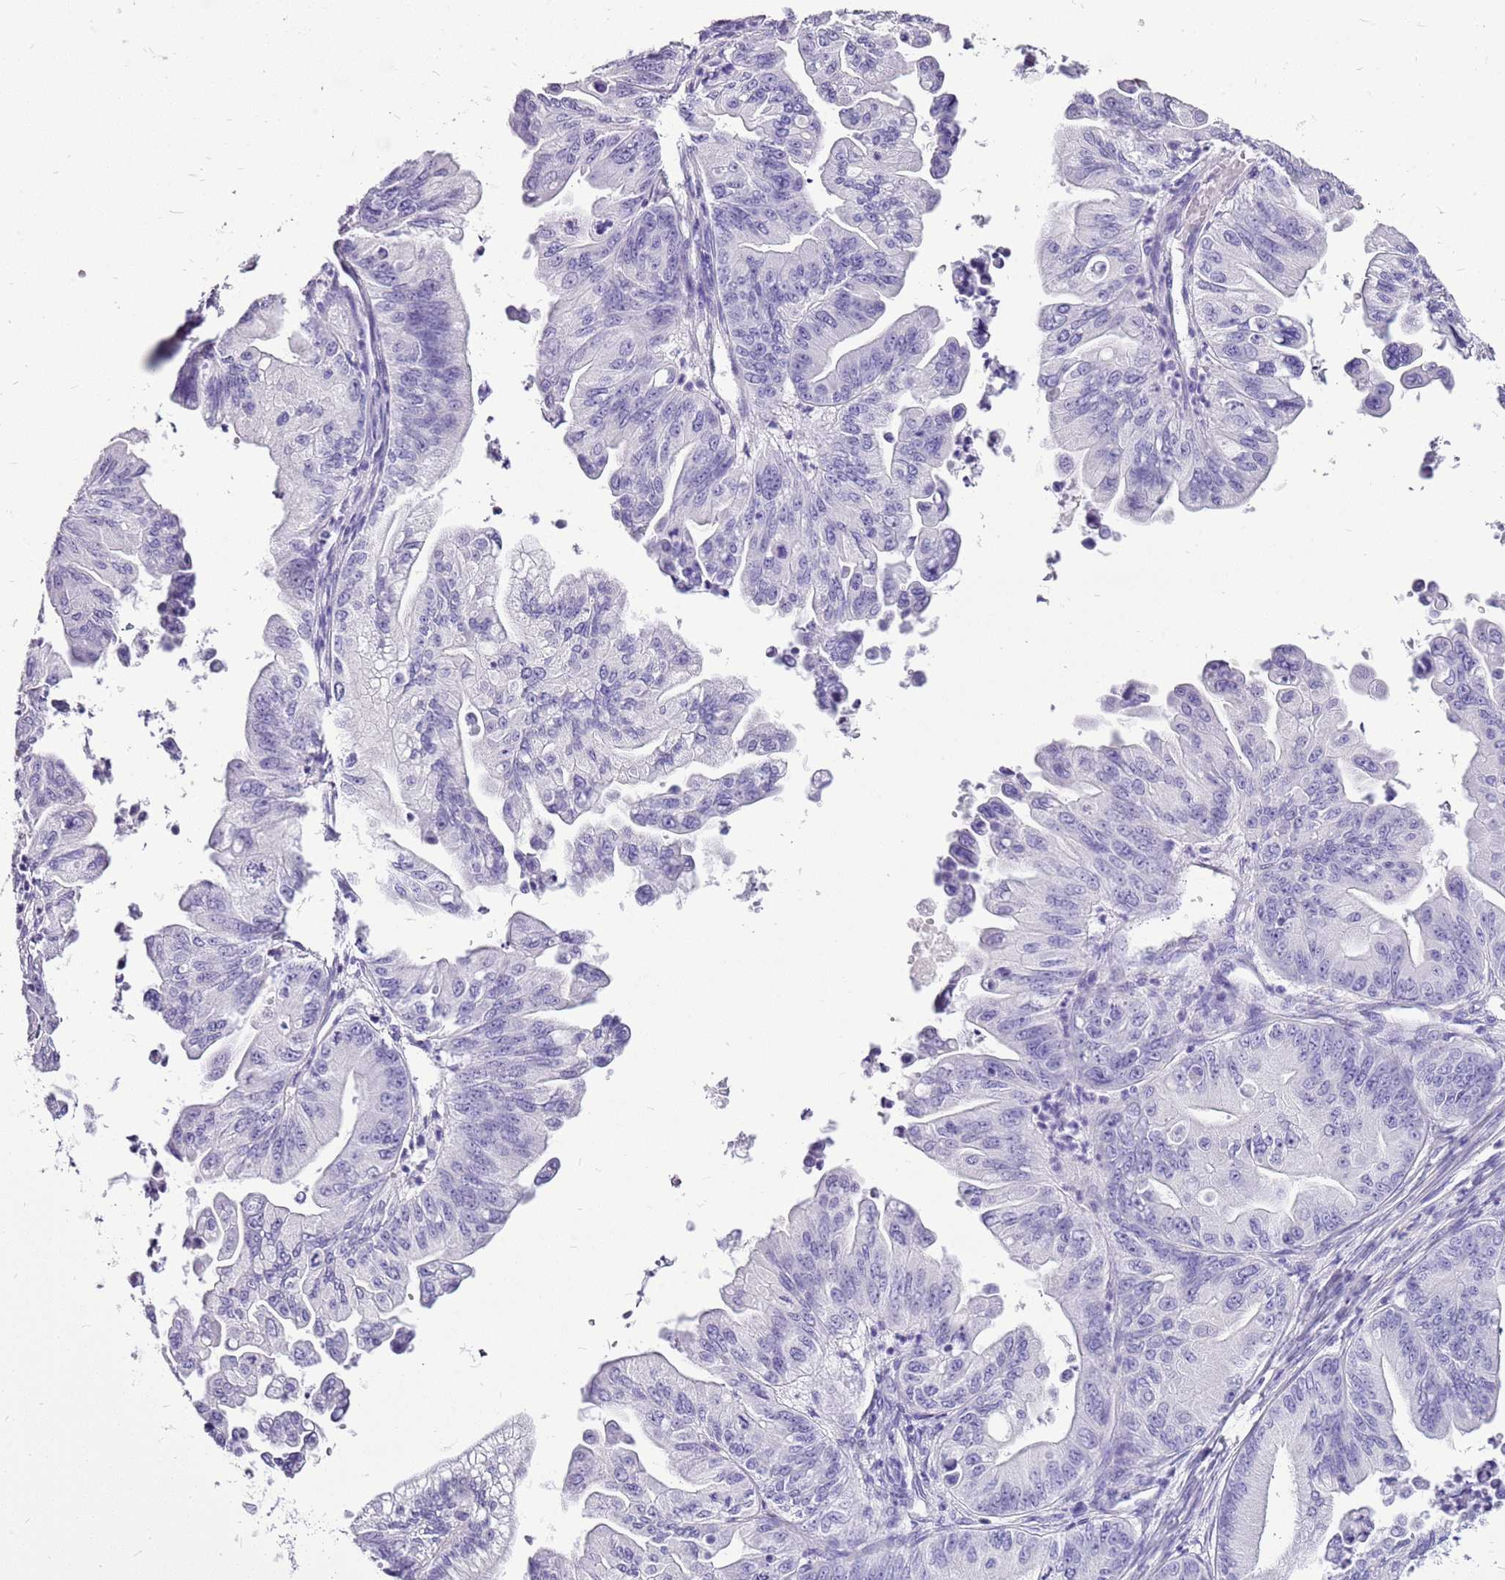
{"staining": {"intensity": "negative", "quantity": "none", "location": "none"}, "tissue": "ovarian cancer", "cell_type": "Tumor cells", "image_type": "cancer", "snomed": [{"axis": "morphology", "description": "Cystadenocarcinoma, mucinous, NOS"}, {"axis": "topography", "description": "Ovary"}], "caption": "Mucinous cystadenocarcinoma (ovarian) was stained to show a protein in brown. There is no significant staining in tumor cells. (Stains: DAB immunohistochemistry with hematoxylin counter stain, Microscopy: brightfield microscopy at high magnification).", "gene": "ACSS3", "patient": {"sex": "female", "age": 71}}